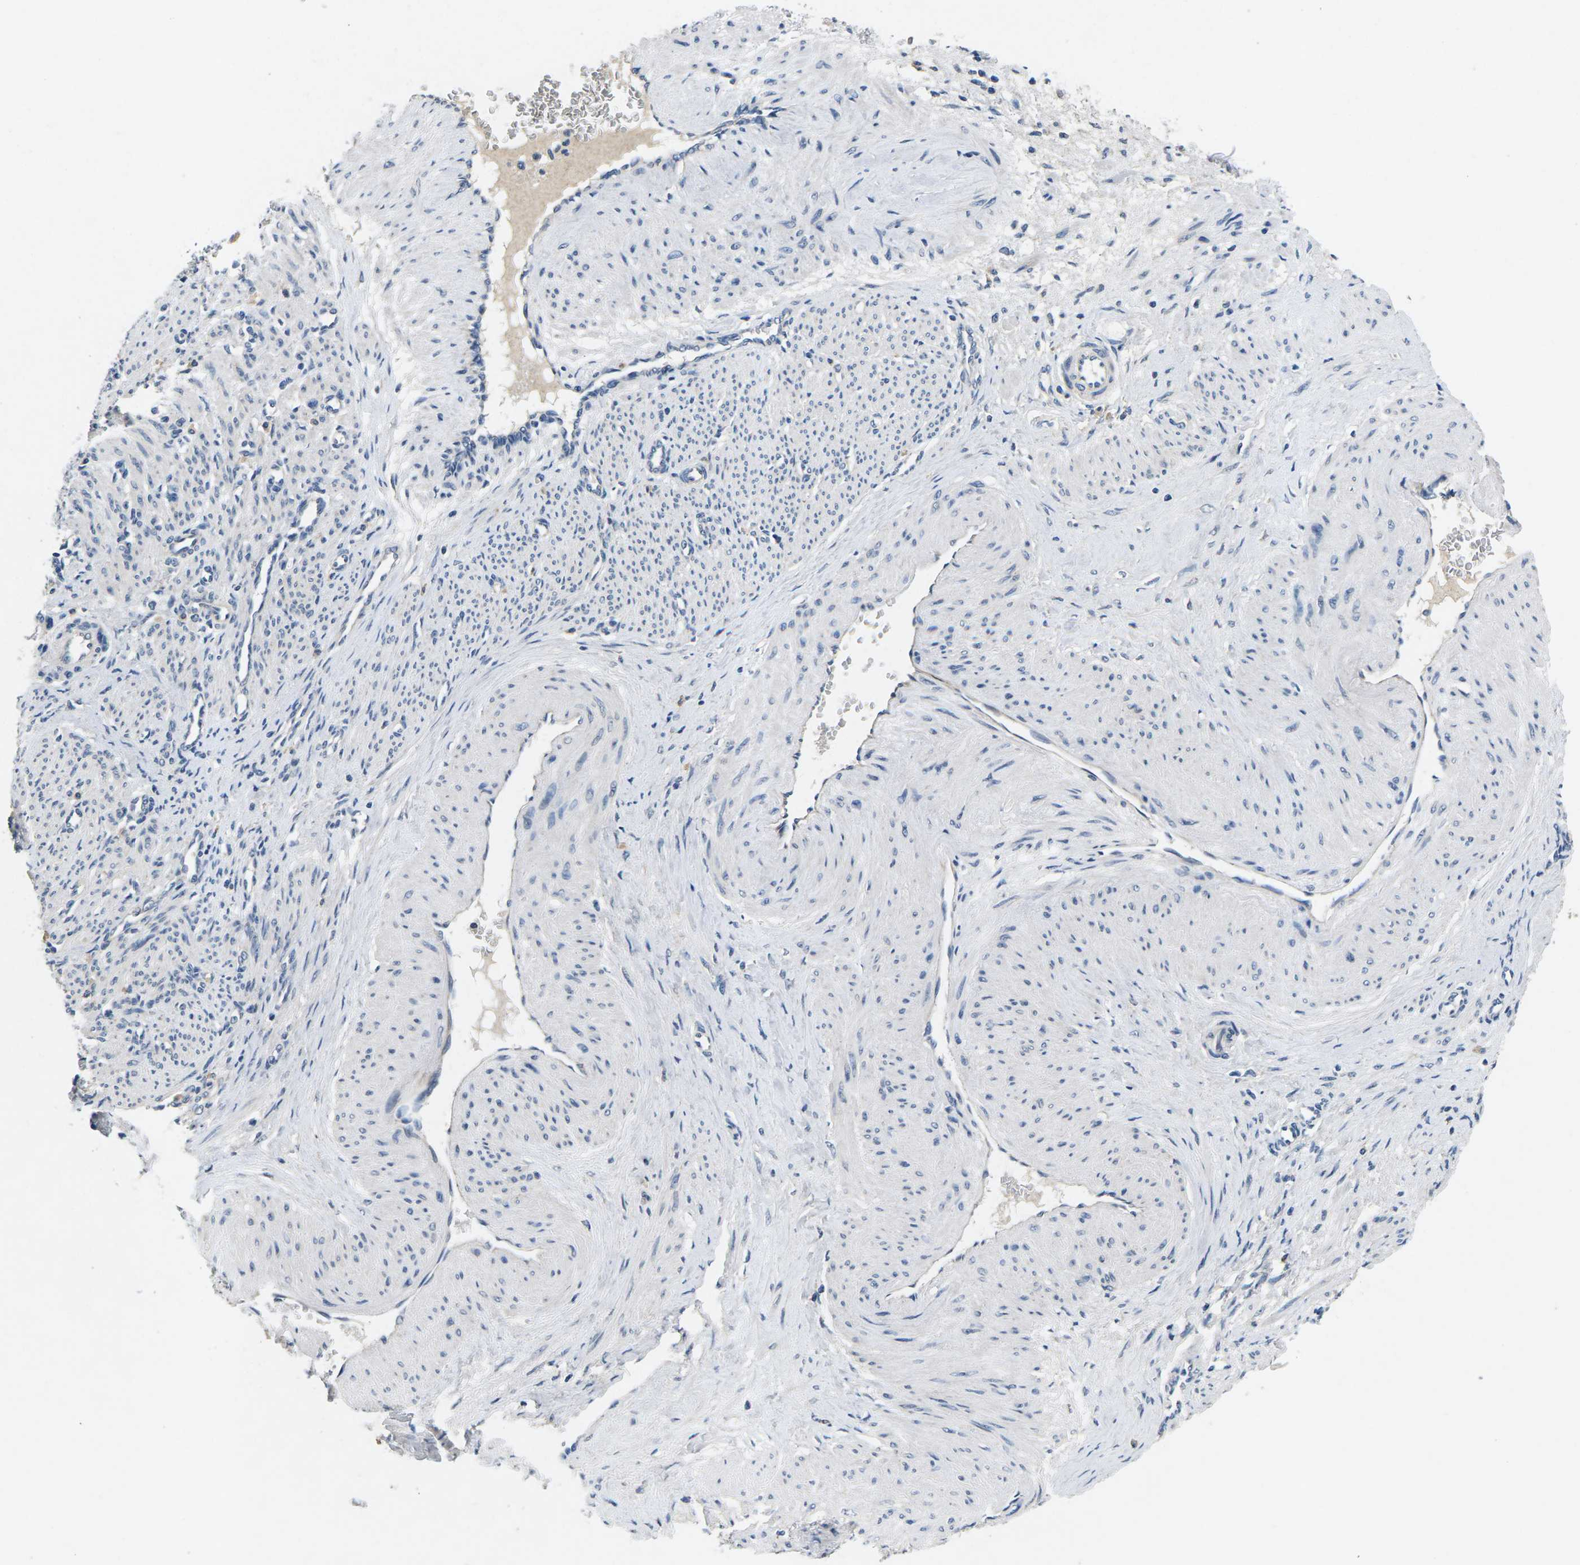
{"staining": {"intensity": "negative", "quantity": "none", "location": "none"}, "tissue": "smooth muscle", "cell_type": "Smooth muscle cells", "image_type": "normal", "snomed": [{"axis": "morphology", "description": "Normal tissue, NOS"}, {"axis": "topography", "description": "Endometrium"}], "caption": "Smooth muscle cells are negative for protein expression in normal human smooth muscle. (DAB (3,3'-diaminobenzidine) immunohistochemistry, high magnification).", "gene": "ERGIC3", "patient": {"sex": "female", "age": 33}}